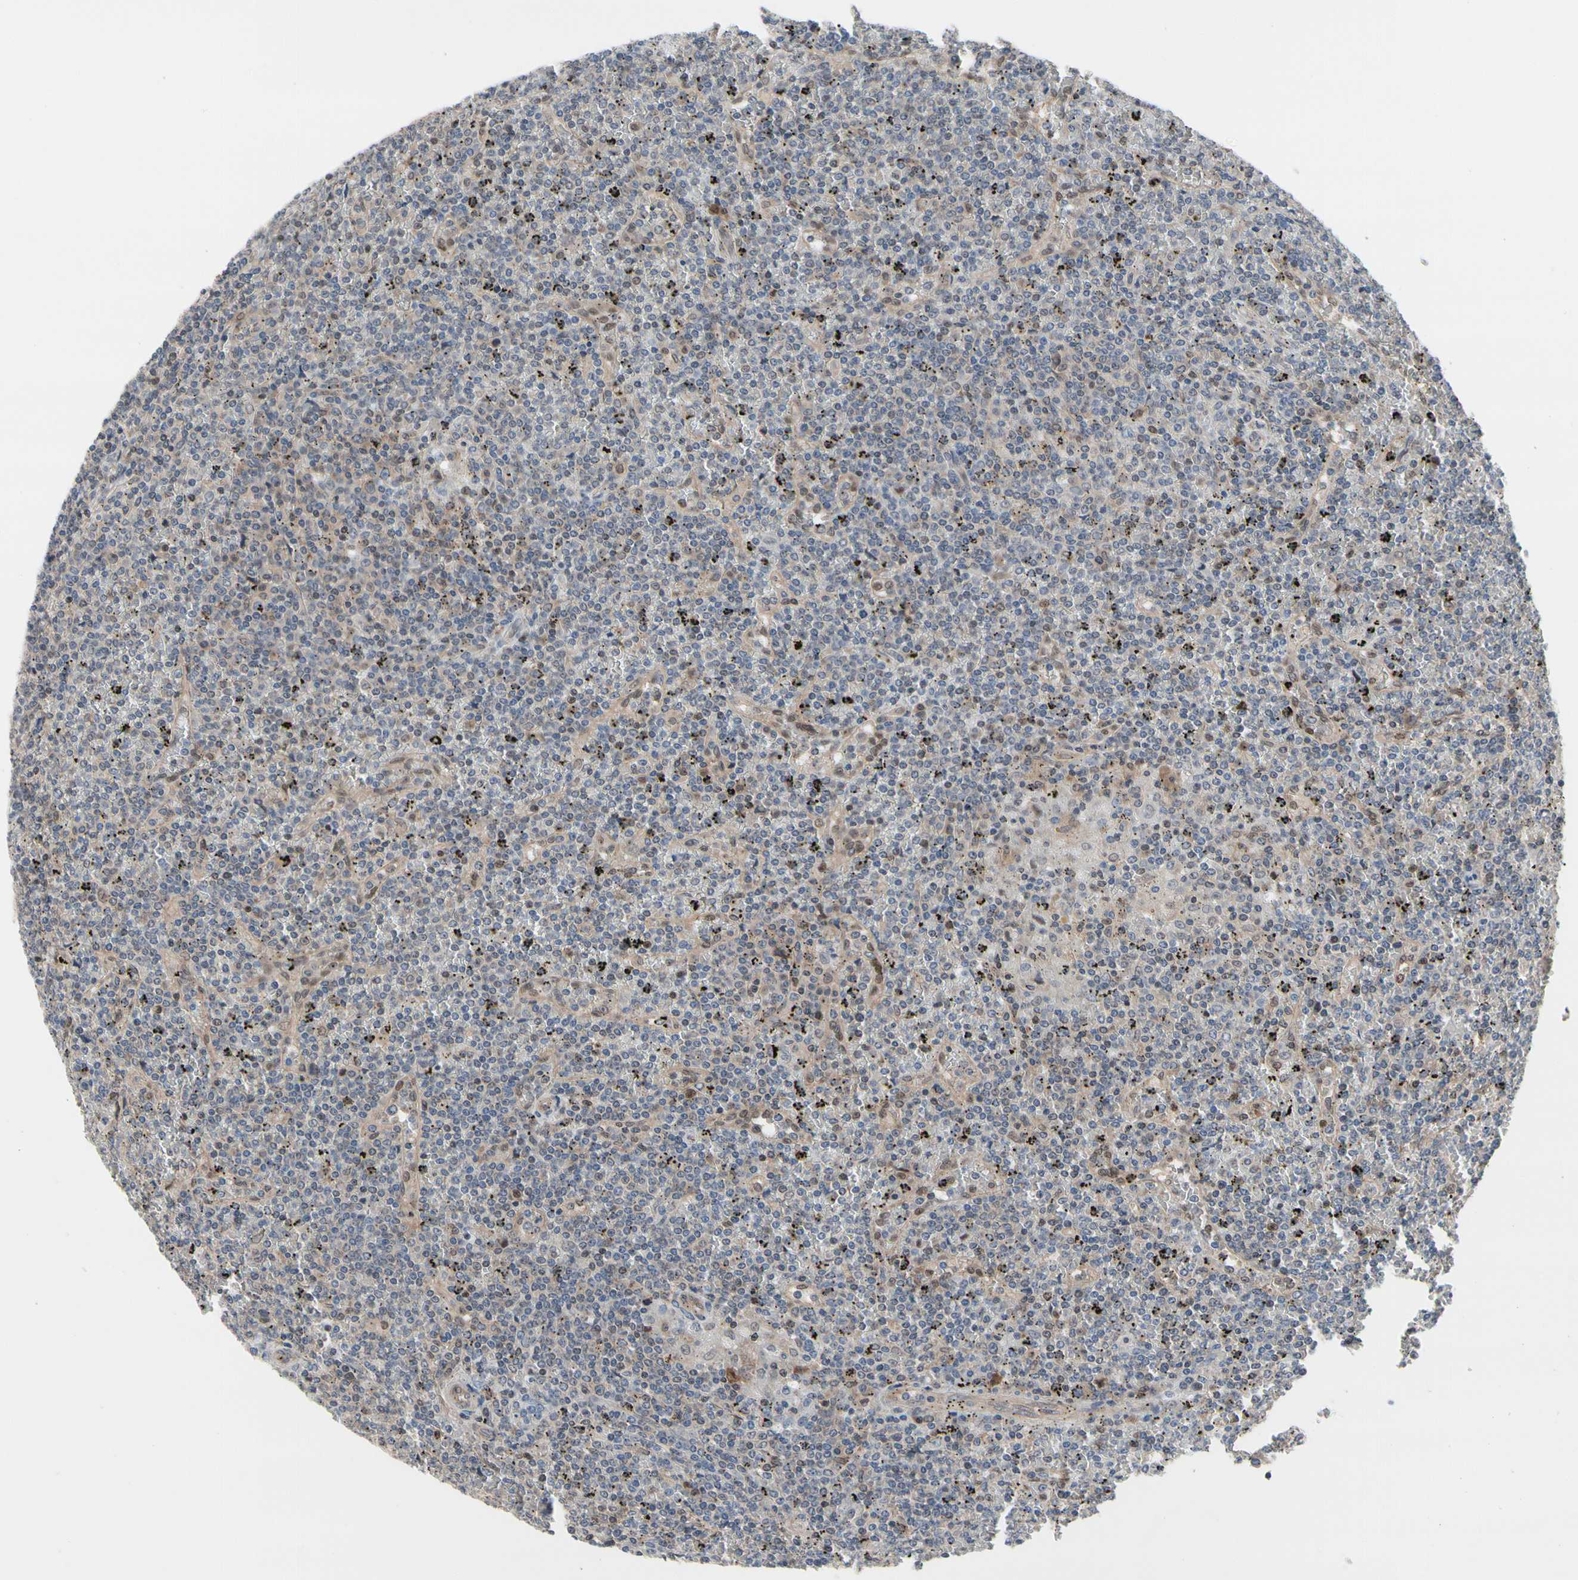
{"staining": {"intensity": "weak", "quantity": ">75%", "location": "cytoplasmic/membranous"}, "tissue": "lymphoma", "cell_type": "Tumor cells", "image_type": "cancer", "snomed": [{"axis": "morphology", "description": "Malignant lymphoma, non-Hodgkin's type, Low grade"}, {"axis": "topography", "description": "Spleen"}], "caption": "A histopathology image of malignant lymphoma, non-Hodgkin's type (low-grade) stained for a protein exhibits weak cytoplasmic/membranous brown staining in tumor cells. Immunohistochemistry (ihc) stains the protein in brown and the nuclei are stained blue.", "gene": "CDK5", "patient": {"sex": "female", "age": 19}}